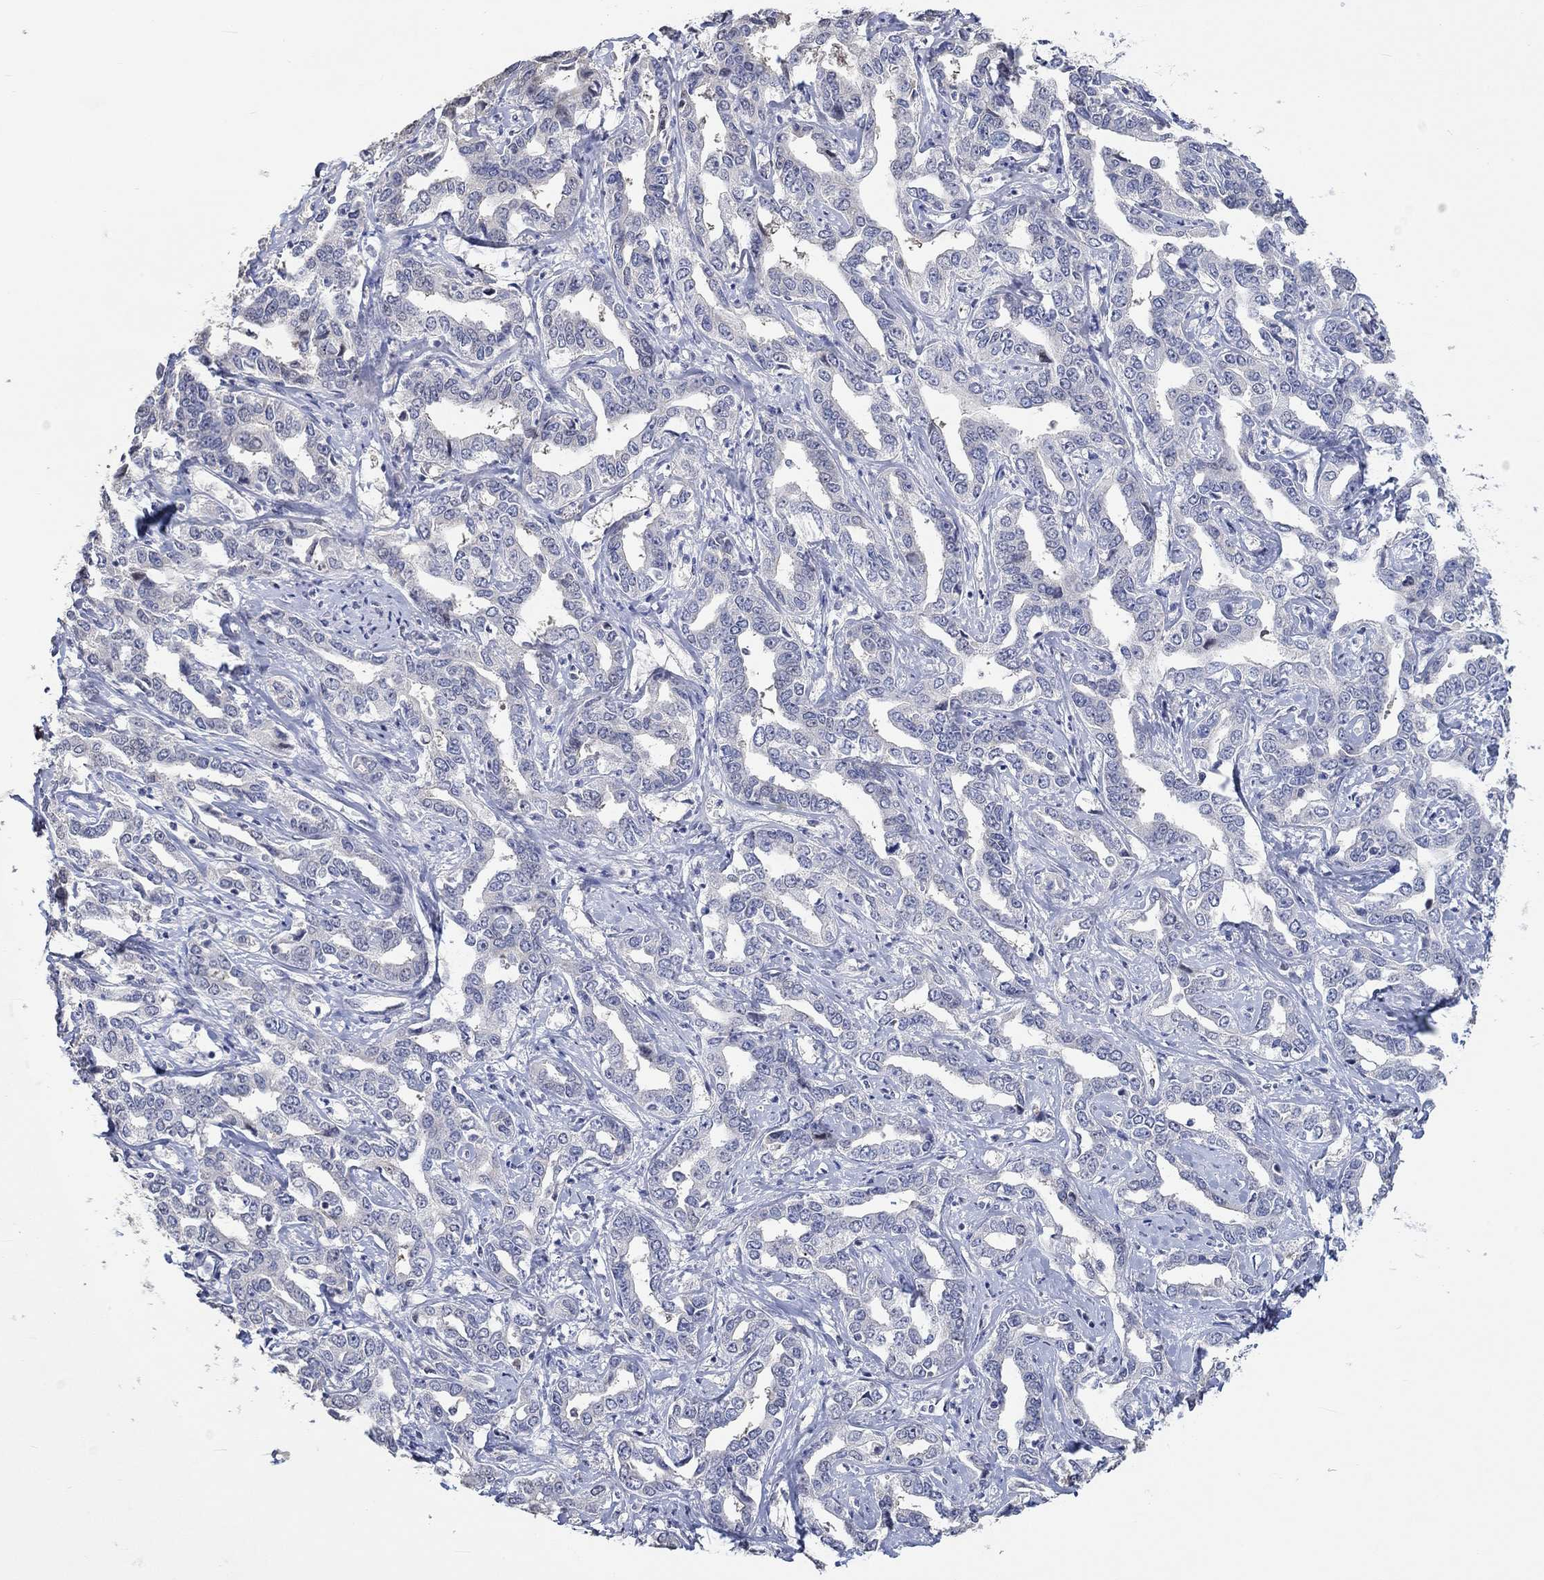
{"staining": {"intensity": "negative", "quantity": "none", "location": "none"}, "tissue": "liver cancer", "cell_type": "Tumor cells", "image_type": "cancer", "snomed": [{"axis": "morphology", "description": "Cholangiocarcinoma"}, {"axis": "topography", "description": "Liver"}], "caption": "IHC histopathology image of neoplastic tissue: liver cancer stained with DAB (3,3'-diaminobenzidine) displays no significant protein positivity in tumor cells. Brightfield microscopy of immunohistochemistry (IHC) stained with DAB (brown) and hematoxylin (blue), captured at high magnification.", "gene": "PNMA5", "patient": {"sex": "male", "age": 59}}